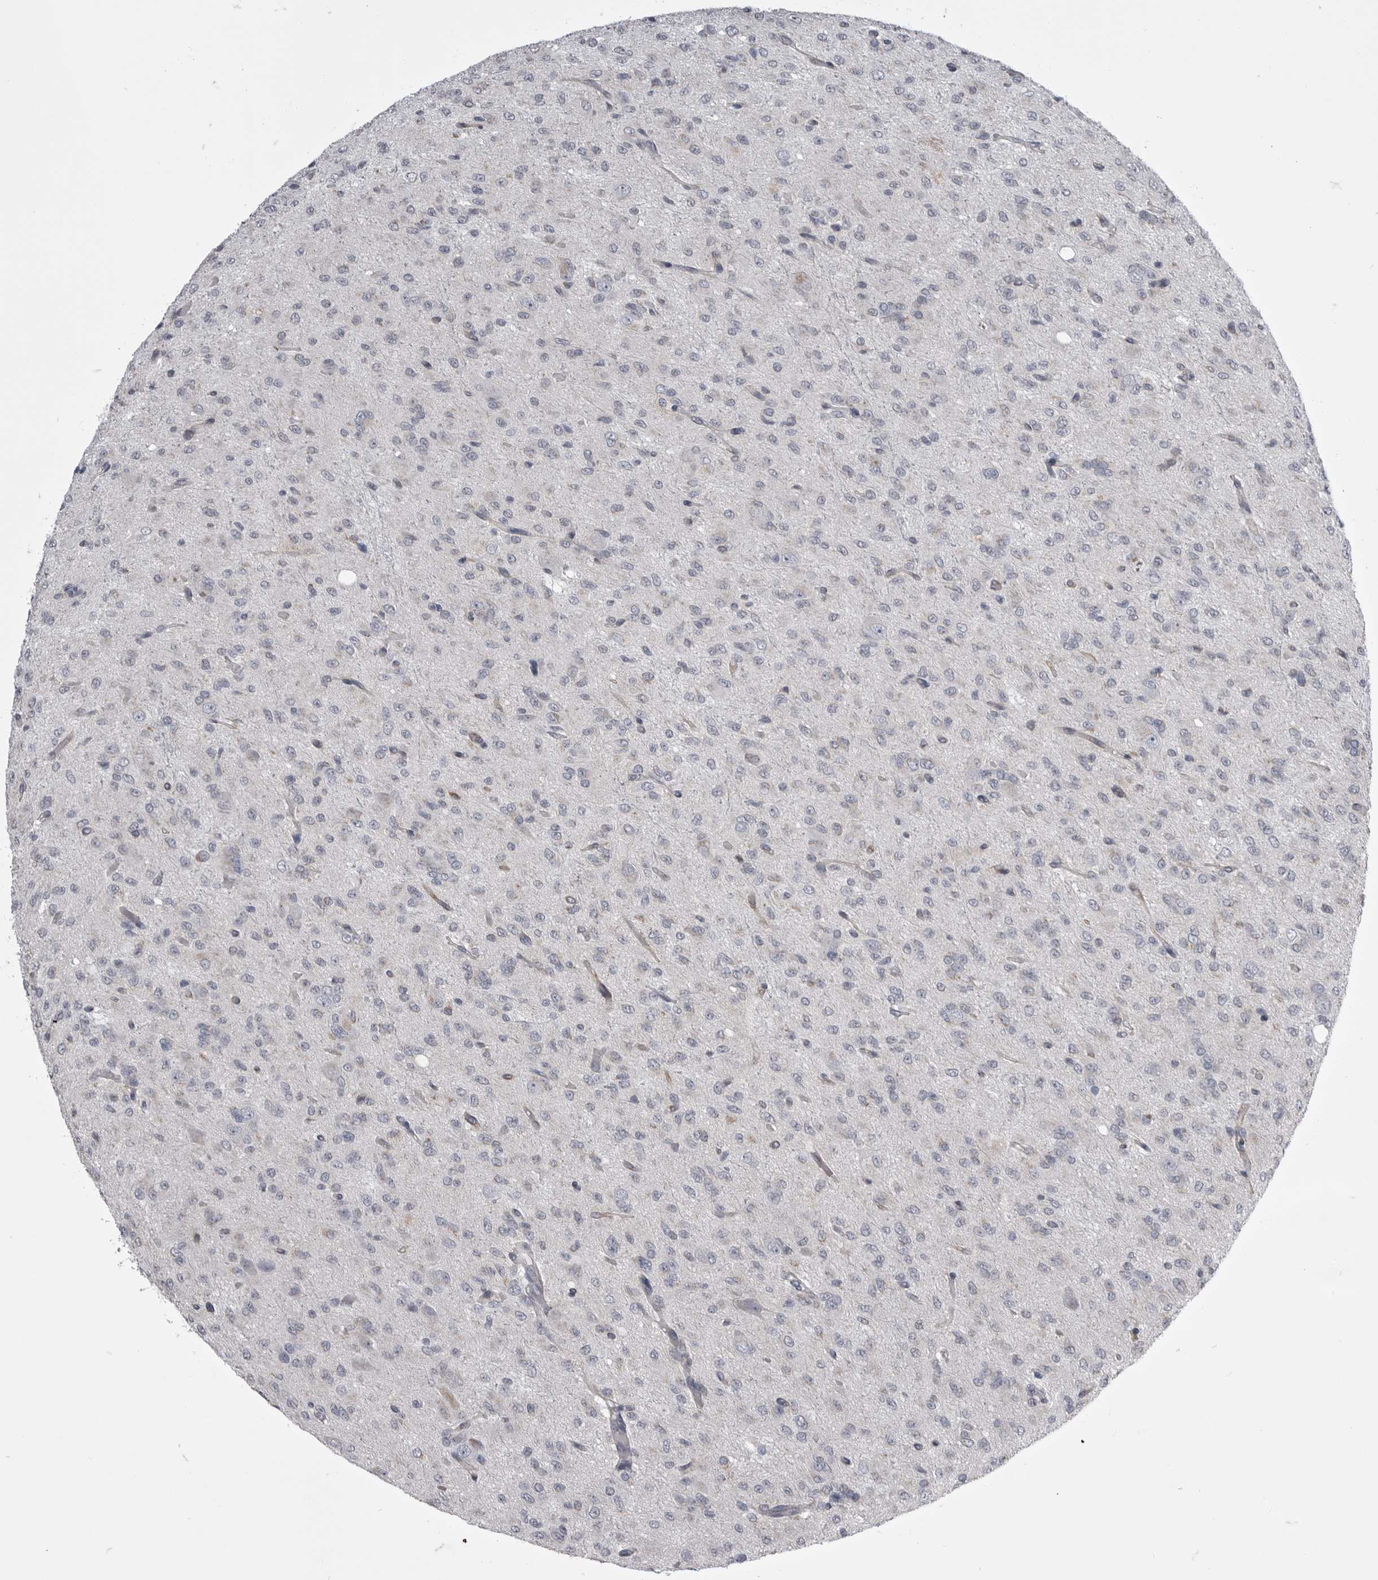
{"staining": {"intensity": "negative", "quantity": "none", "location": "none"}, "tissue": "glioma", "cell_type": "Tumor cells", "image_type": "cancer", "snomed": [{"axis": "morphology", "description": "Glioma, malignant, High grade"}, {"axis": "topography", "description": "Brain"}], "caption": "Protein analysis of high-grade glioma (malignant) reveals no significant staining in tumor cells. (Brightfield microscopy of DAB (3,3'-diaminobenzidine) IHC at high magnification).", "gene": "OPLAH", "patient": {"sex": "female", "age": 59}}